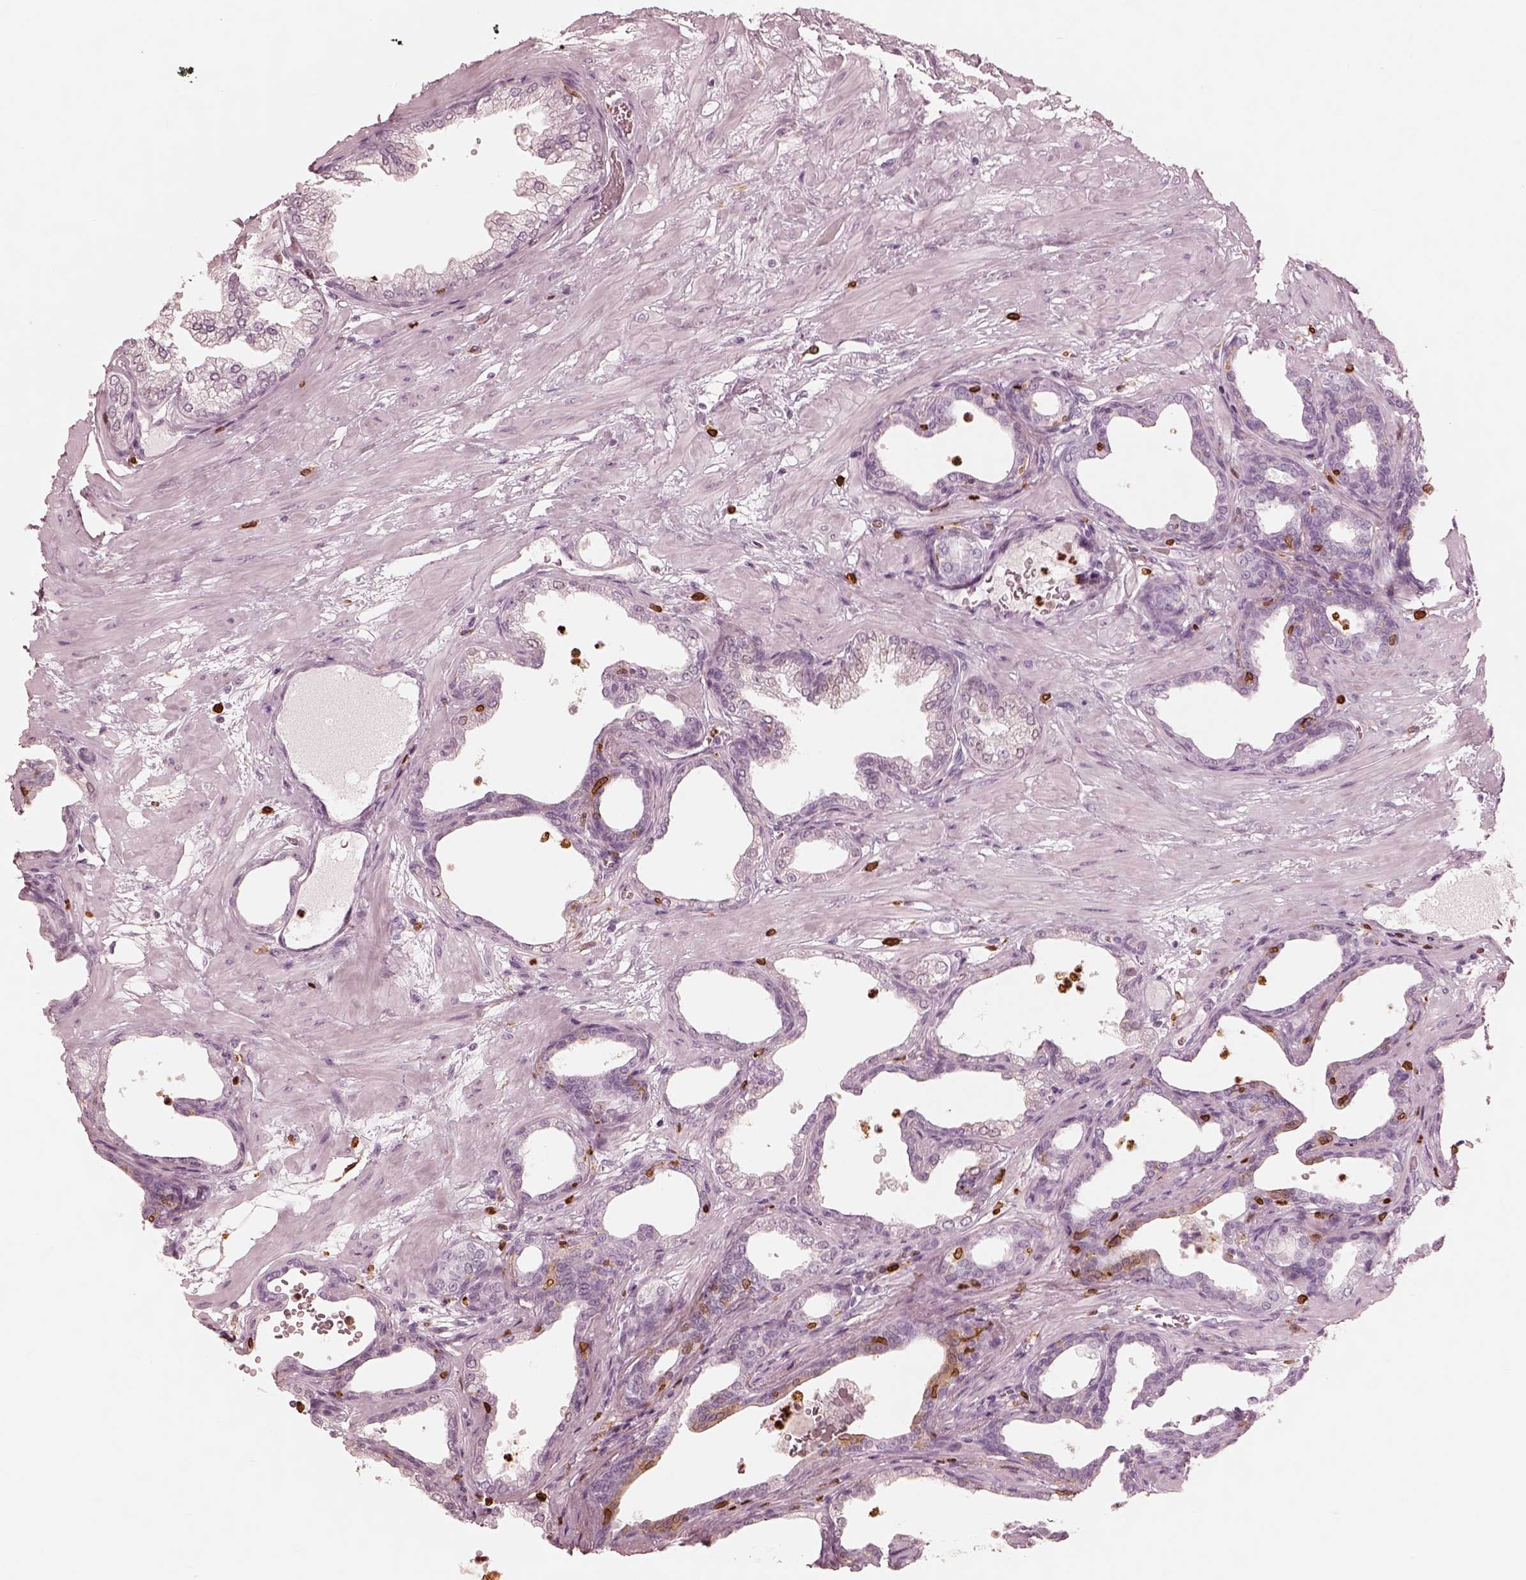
{"staining": {"intensity": "negative", "quantity": "none", "location": "none"}, "tissue": "prostate", "cell_type": "Glandular cells", "image_type": "normal", "snomed": [{"axis": "morphology", "description": "Normal tissue, NOS"}, {"axis": "topography", "description": "Prostate"}], "caption": "Histopathology image shows no protein staining in glandular cells of benign prostate. The staining is performed using DAB (3,3'-diaminobenzidine) brown chromogen with nuclei counter-stained in using hematoxylin.", "gene": "ALOX5", "patient": {"sex": "male", "age": 37}}